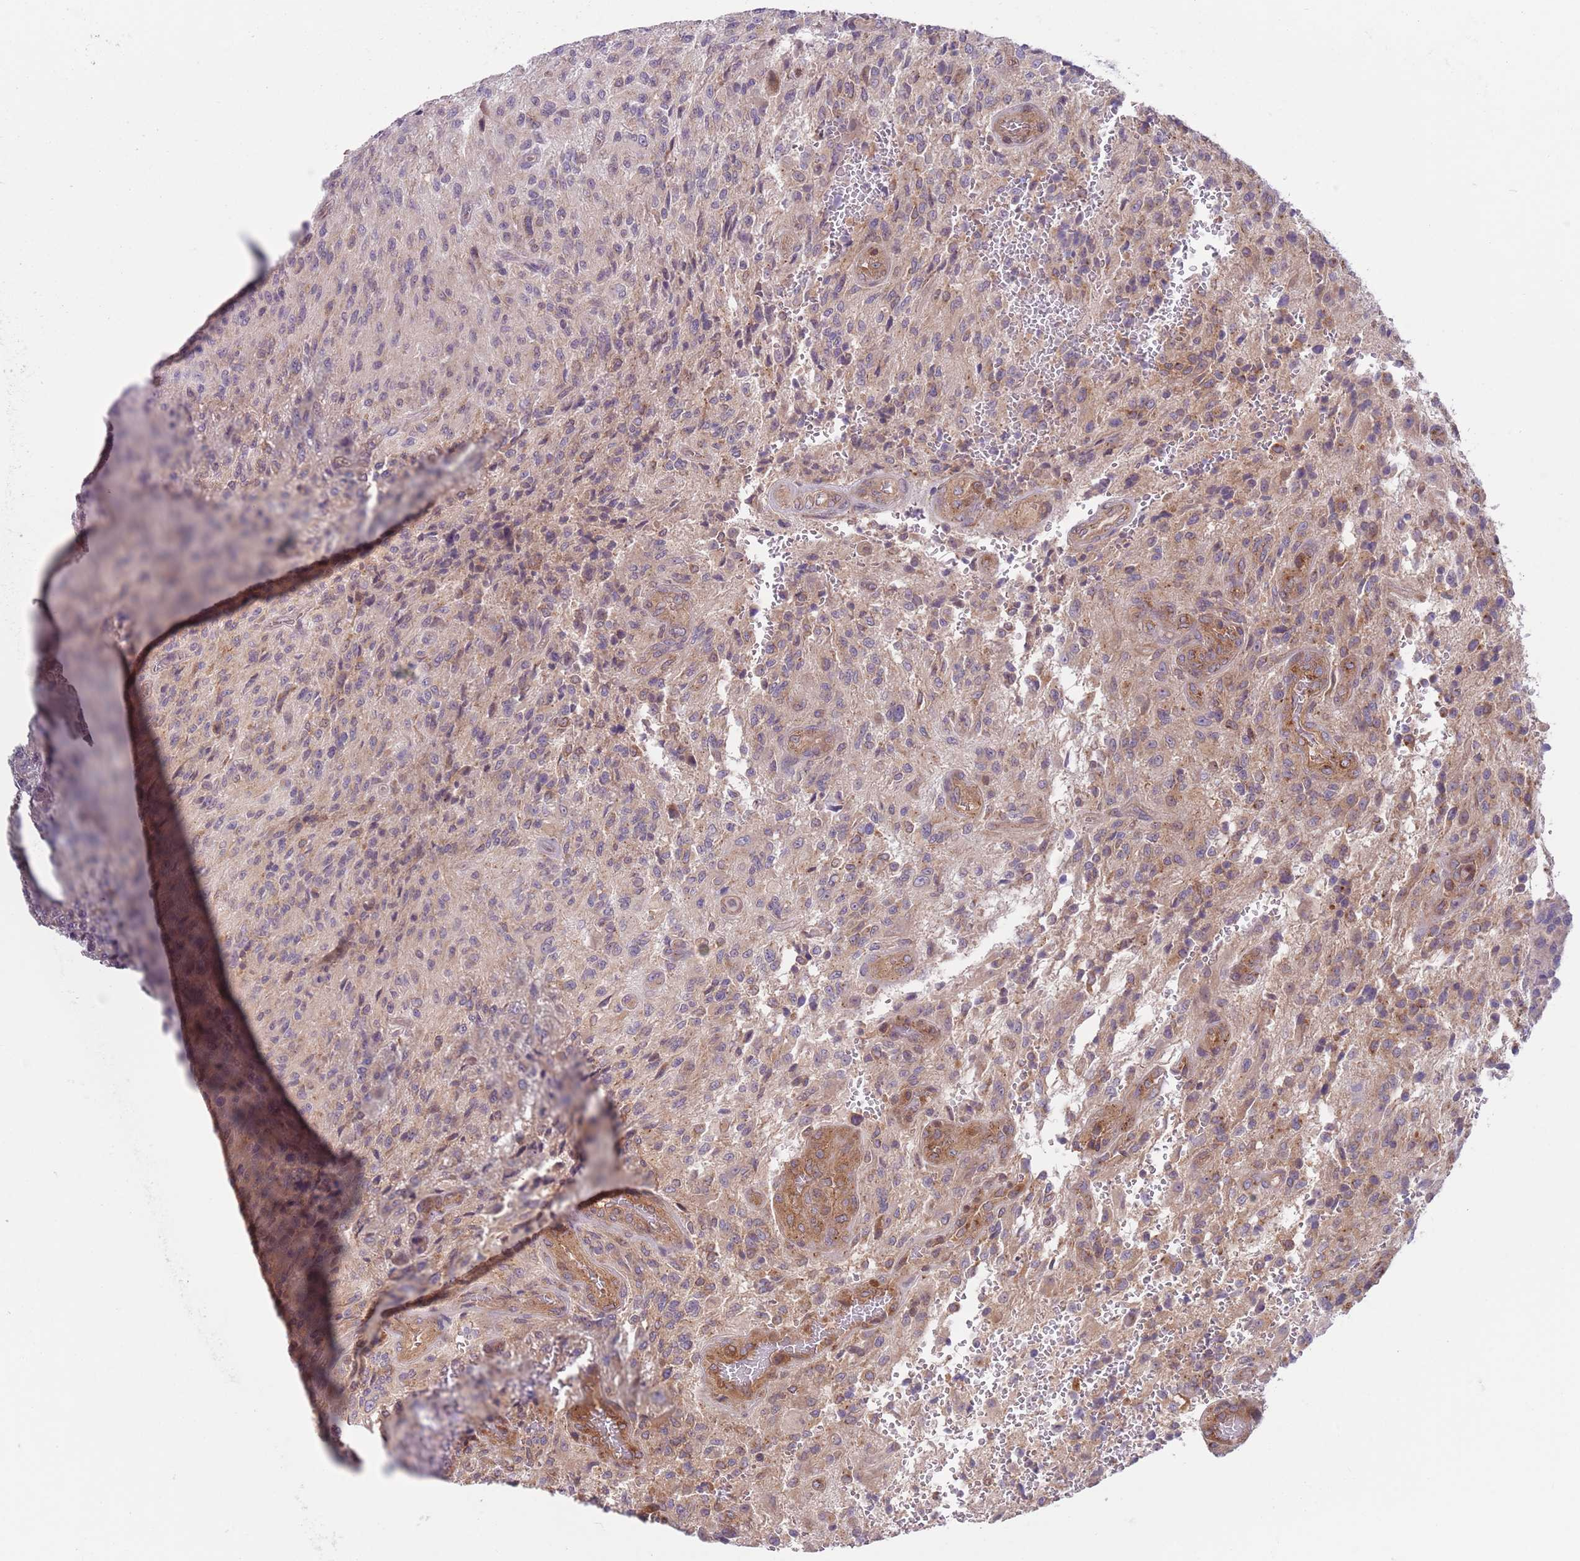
{"staining": {"intensity": "moderate", "quantity": "25%-75%", "location": "cytoplasmic/membranous"}, "tissue": "glioma", "cell_type": "Tumor cells", "image_type": "cancer", "snomed": [{"axis": "morphology", "description": "Normal tissue, NOS"}, {"axis": "morphology", "description": "Glioma, malignant, High grade"}, {"axis": "topography", "description": "Cerebral cortex"}], "caption": "Human malignant high-grade glioma stained with a brown dye displays moderate cytoplasmic/membranous positive positivity in about 25%-75% of tumor cells.", "gene": "COPE", "patient": {"sex": "male", "age": 56}}